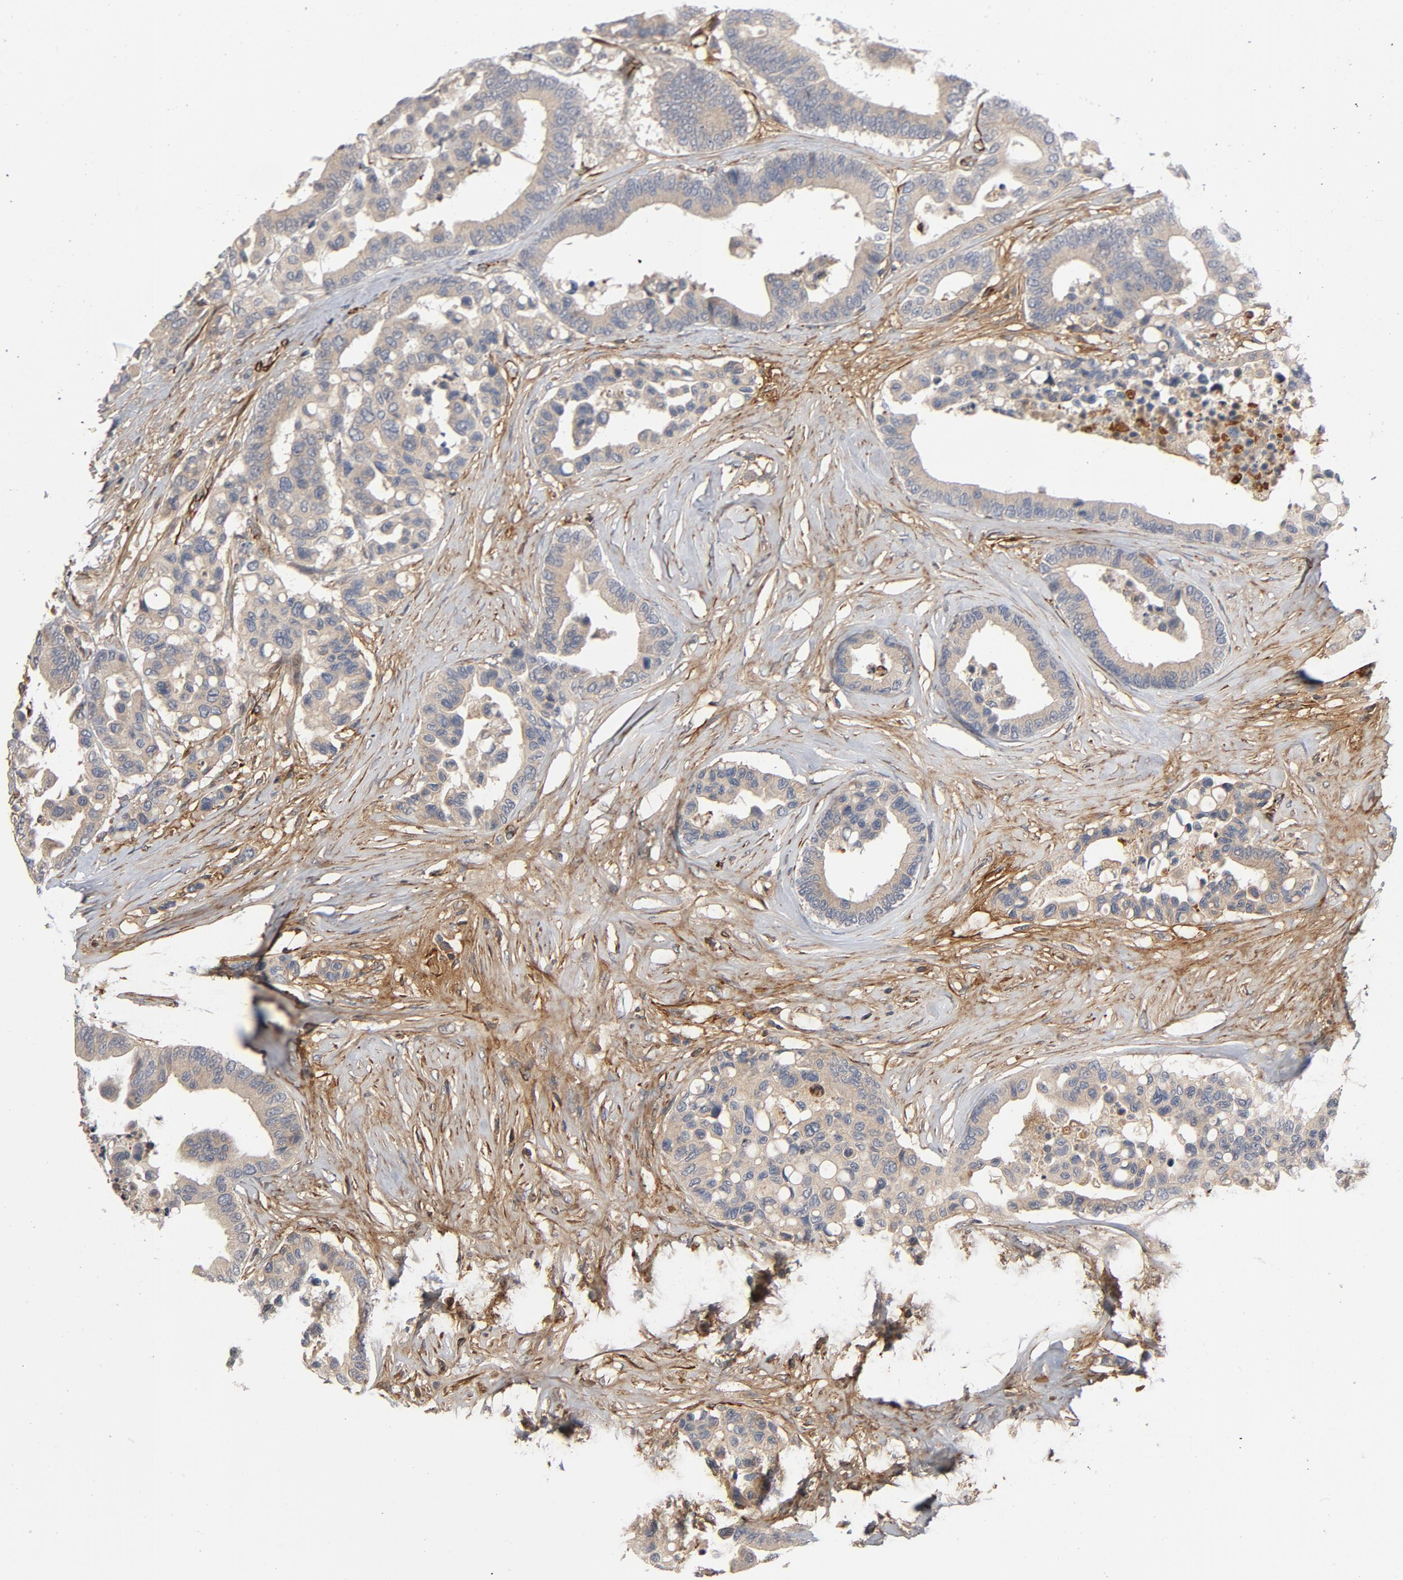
{"staining": {"intensity": "moderate", "quantity": ">75%", "location": "cytoplasmic/membranous"}, "tissue": "colorectal cancer", "cell_type": "Tumor cells", "image_type": "cancer", "snomed": [{"axis": "morphology", "description": "Adenocarcinoma, NOS"}, {"axis": "topography", "description": "Colon"}], "caption": "A brown stain labels moderate cytoplasmic/membranous positivity of a protein in colorectal adenocarcinoma tumor cells.", "gene": "FAM118A", "patient": {"sex": "male", "age": 82}}